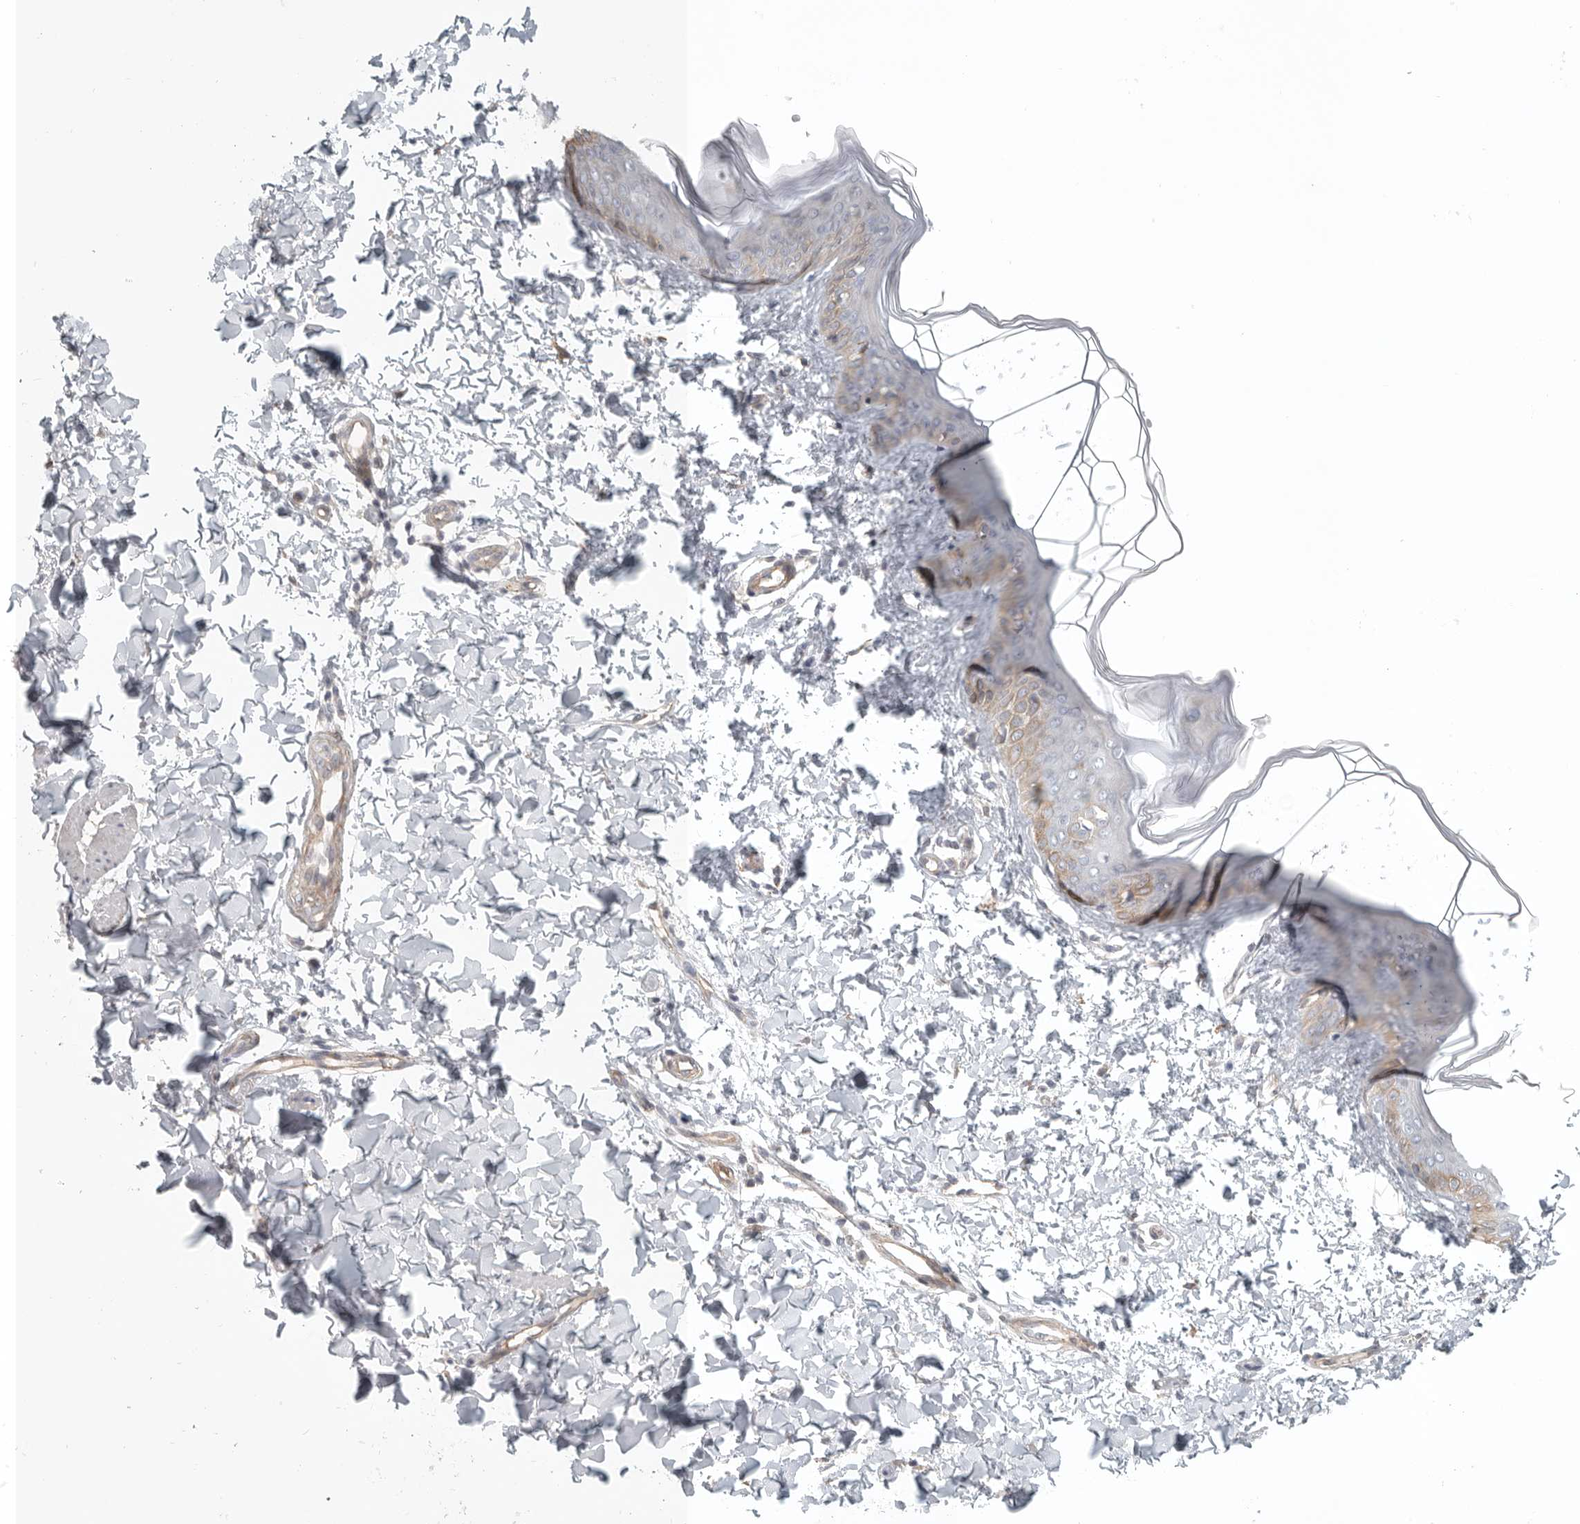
{"staining": {"intensity": "weak", "quantity": ">75%", "location": "cytoplasmic/membranous"}, "tissue": "skin", "cell_type": "Fibroblasts", "image_type": "normal", "snomed": [{"axis": "morphology", "description": "Normal tissue, NOS"}, {"axis": "topography", "description": "Skin"}], "caption": "Protein expression by immunohistochemistry demonstrates weak cytoplasmic/membranous staining in approximately >75% of fibroblasts in benign skin.", "gene": "LONRF1", "patient": {"sex": "female", "age": 17}}